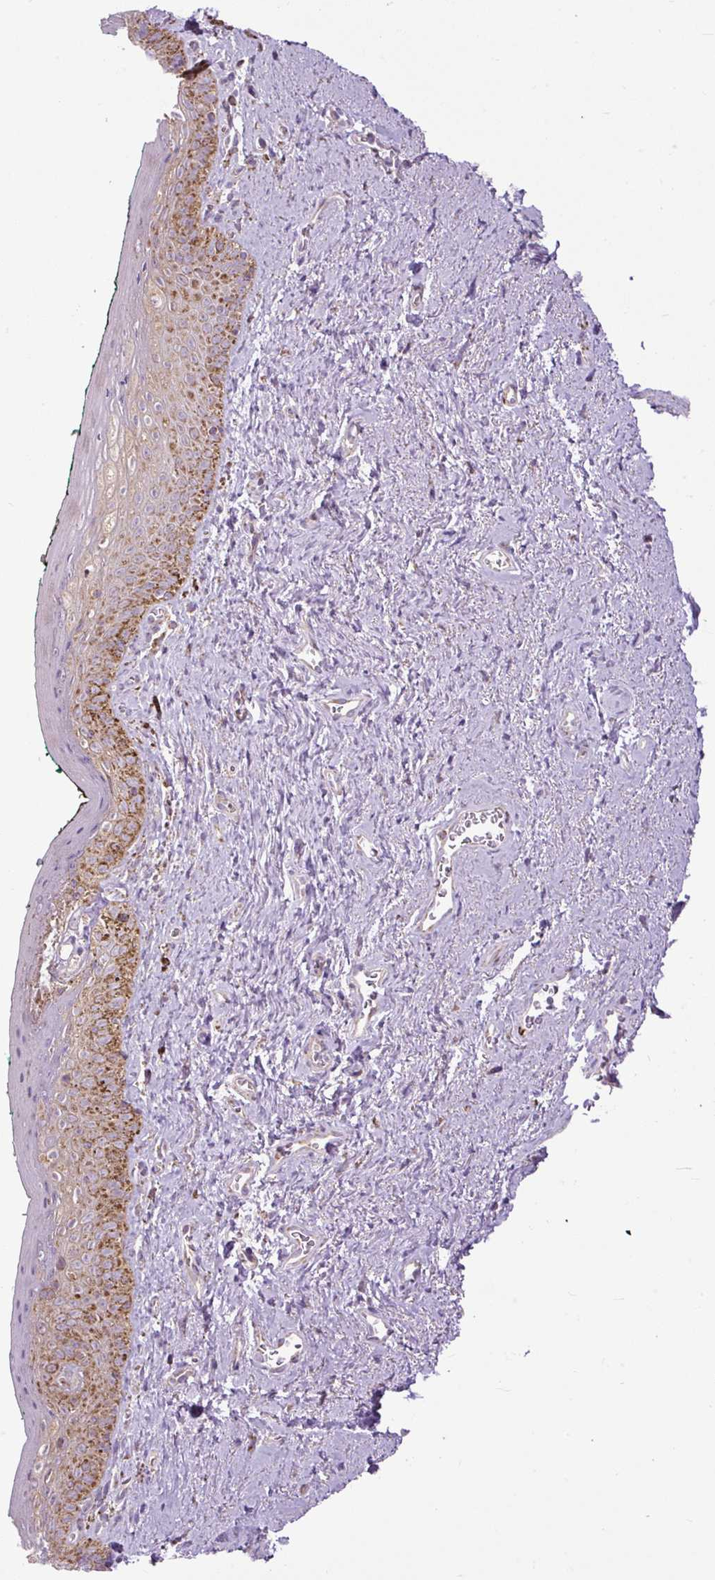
{"staining": {"intensity": "moderate", "quantity": "25%-75%", "location": "cytoplasmic/membranous"}, "tissue": "vagina", "cell_type": "Squamous epithelial cells", "image_type": "normal", "snomed": [{"axis": "morphology", "description": "Normal tissue, NOS"}, {"axis": "topography", "description": "Vulva"}, {"axis": "topography", "description": "Vagina"}, {"axis": "topography", "description": "Peripheral nerve tissue"}], "caption": "This is a micrograph of IHC staining of benign vagina, which shows moderate staining in the cytoplasmic/membranous of squamous epithelial cells.", "gene": "TM2D3", "patient": {"sex": "female", "age": 66}}